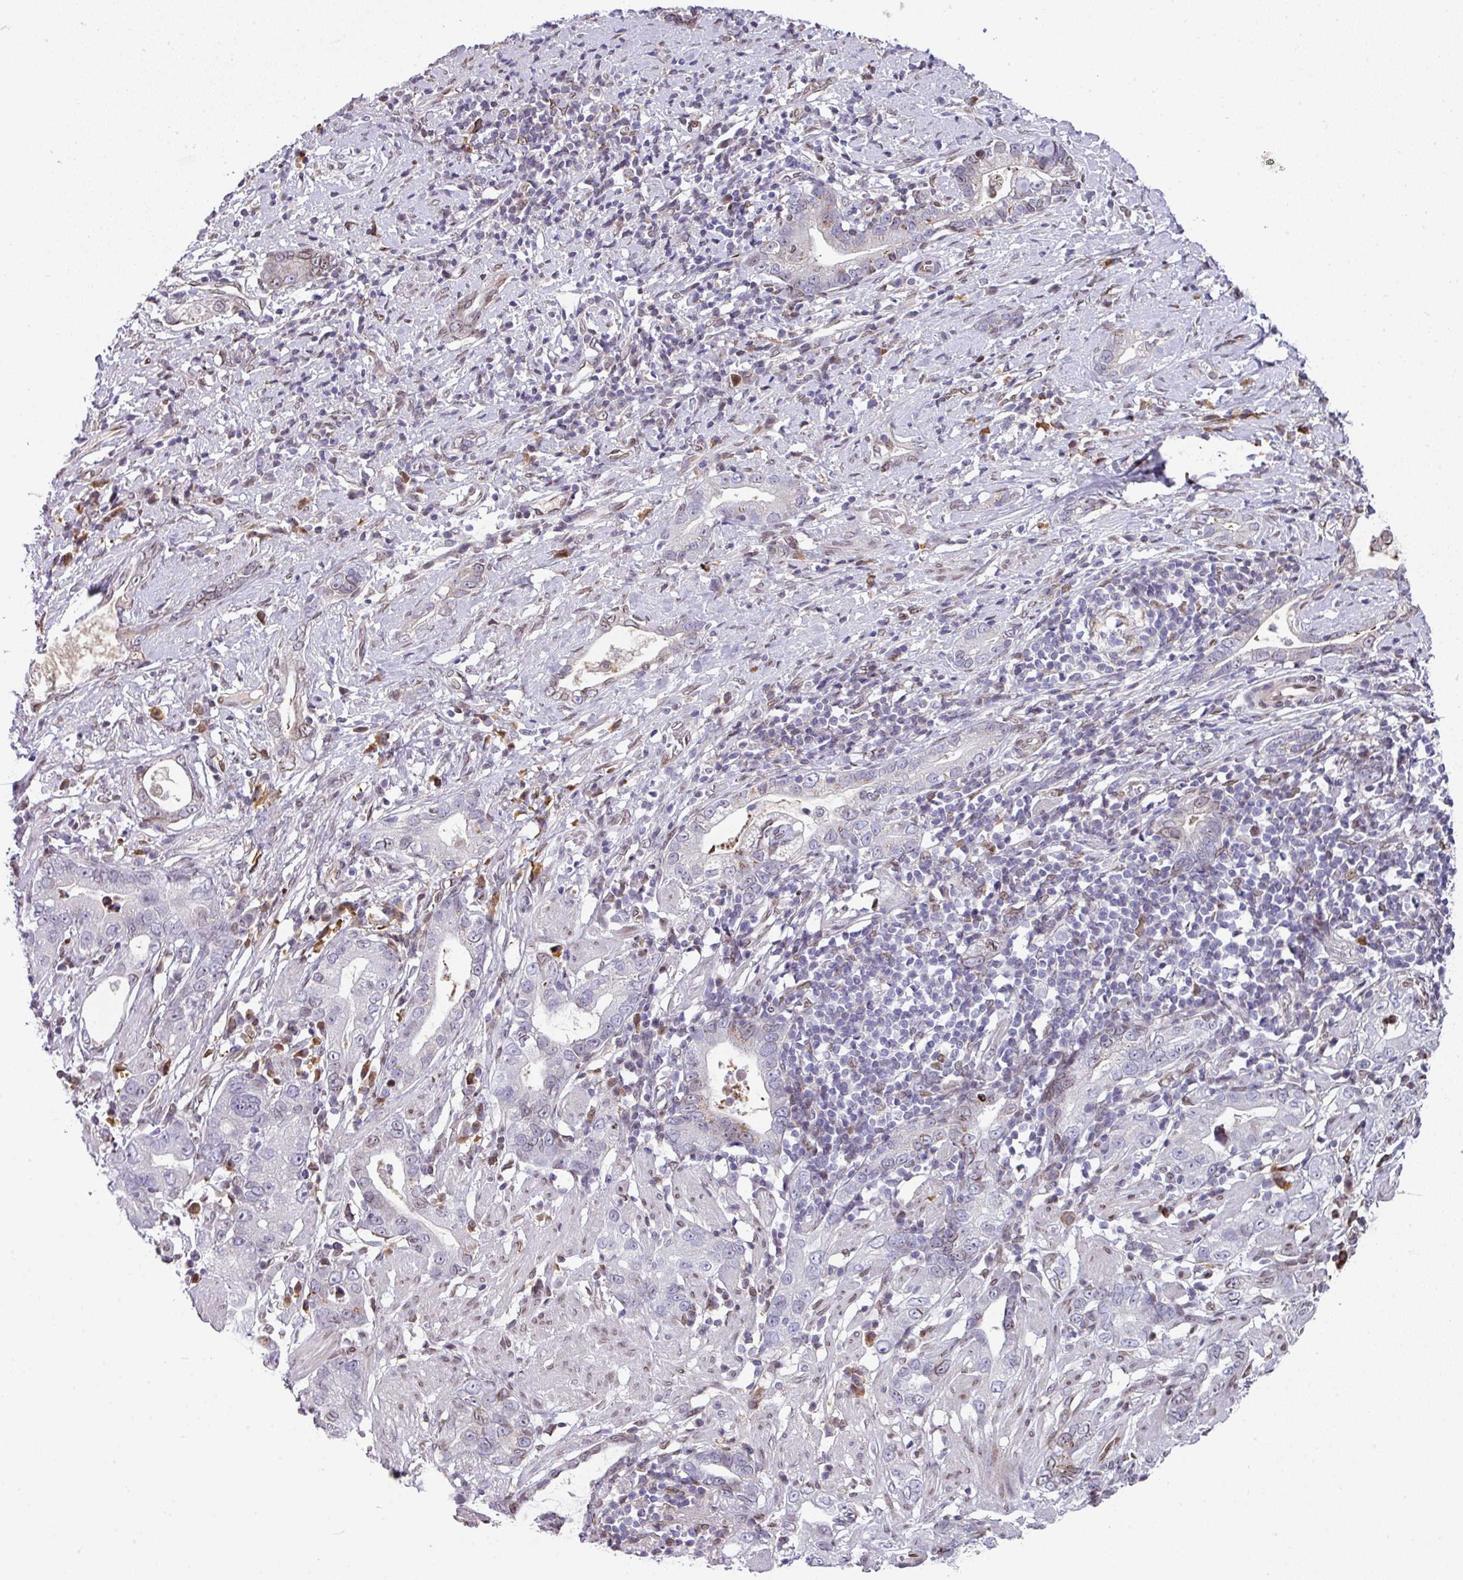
{"staining": {"intensity": "negative", "quantity": "none", "location": "none"}, "tissue": "stomach cancer", "cell_type": "Tumor cells", "image_type": "cancer", "snomed": [{"axis": "morphology", "description": "Adenocarcinoma, NOS"}, {"axis": "topography", "description": "Stomach"}], "caption": "IHC of human stomach cancer reveals no expression in tumor cells. (Immunohistochemistry (ihc), brightfield microscopy, high magnification).", "gene": "PLK1", "patient": {"sex": "male", "age": 55}}